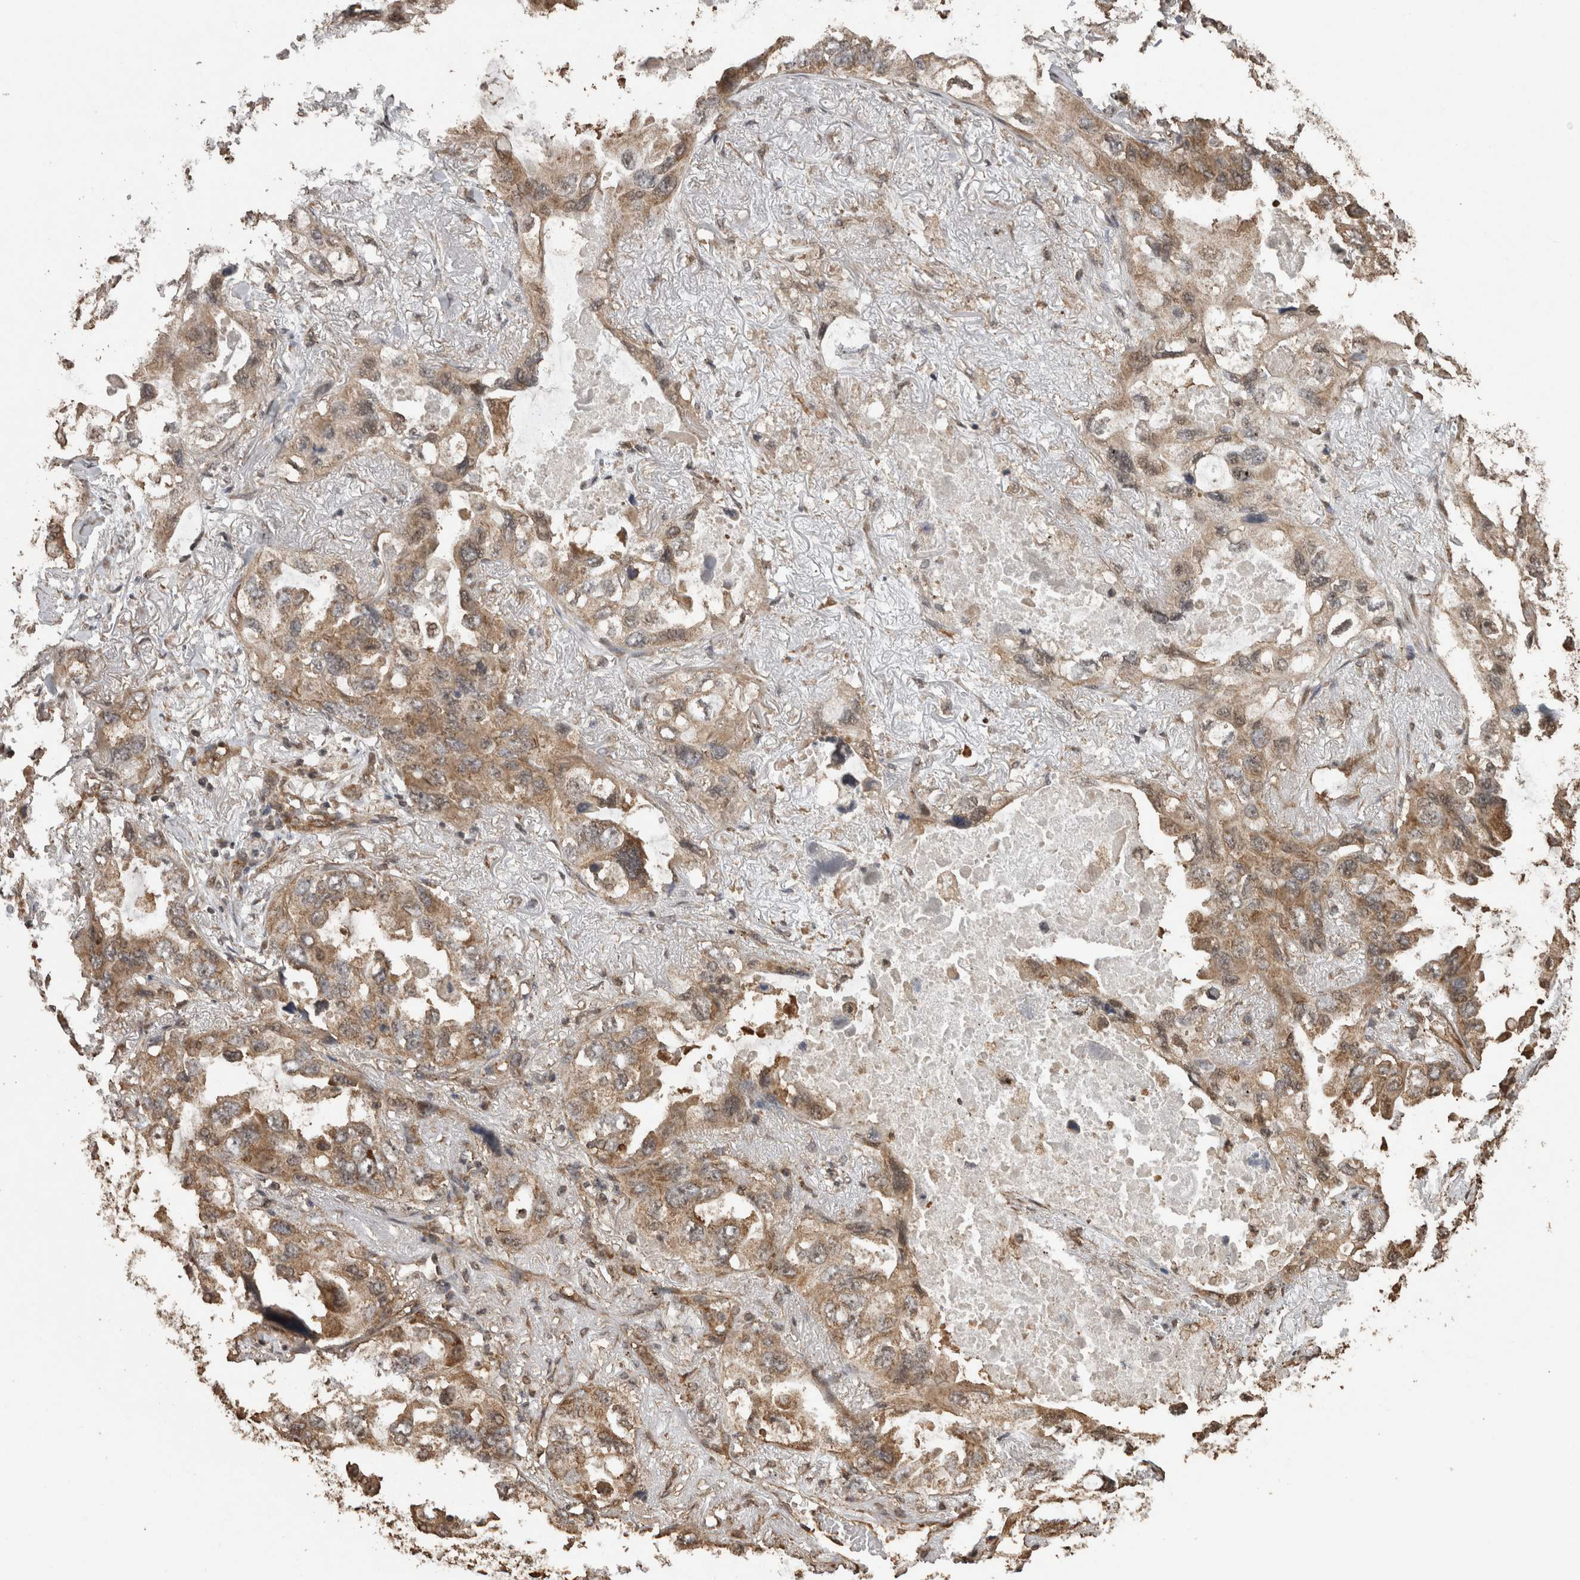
{"staining": {"intensity": "moderate", "quantity": ">75%", "location": "cytoplasmic/membranous"}, "tissue": "lung cancer", "cell_type": "Tumor cells", "image_type": "cancer", "snomed": [{"axis": "morphology", "description": "Squamous cell carcinoma, NOS"}, {"axis": "topography", "description": "Lung"}], "caption": "Brown immunohistochemical staining in human lung cancer (squamous cell carcinoma) demonstrates moderate cytoplasmic/membranous positivity in about >75% of tumor cells.", "gene": "PINK1", "patient": {"sex": "female", "age": 73}}